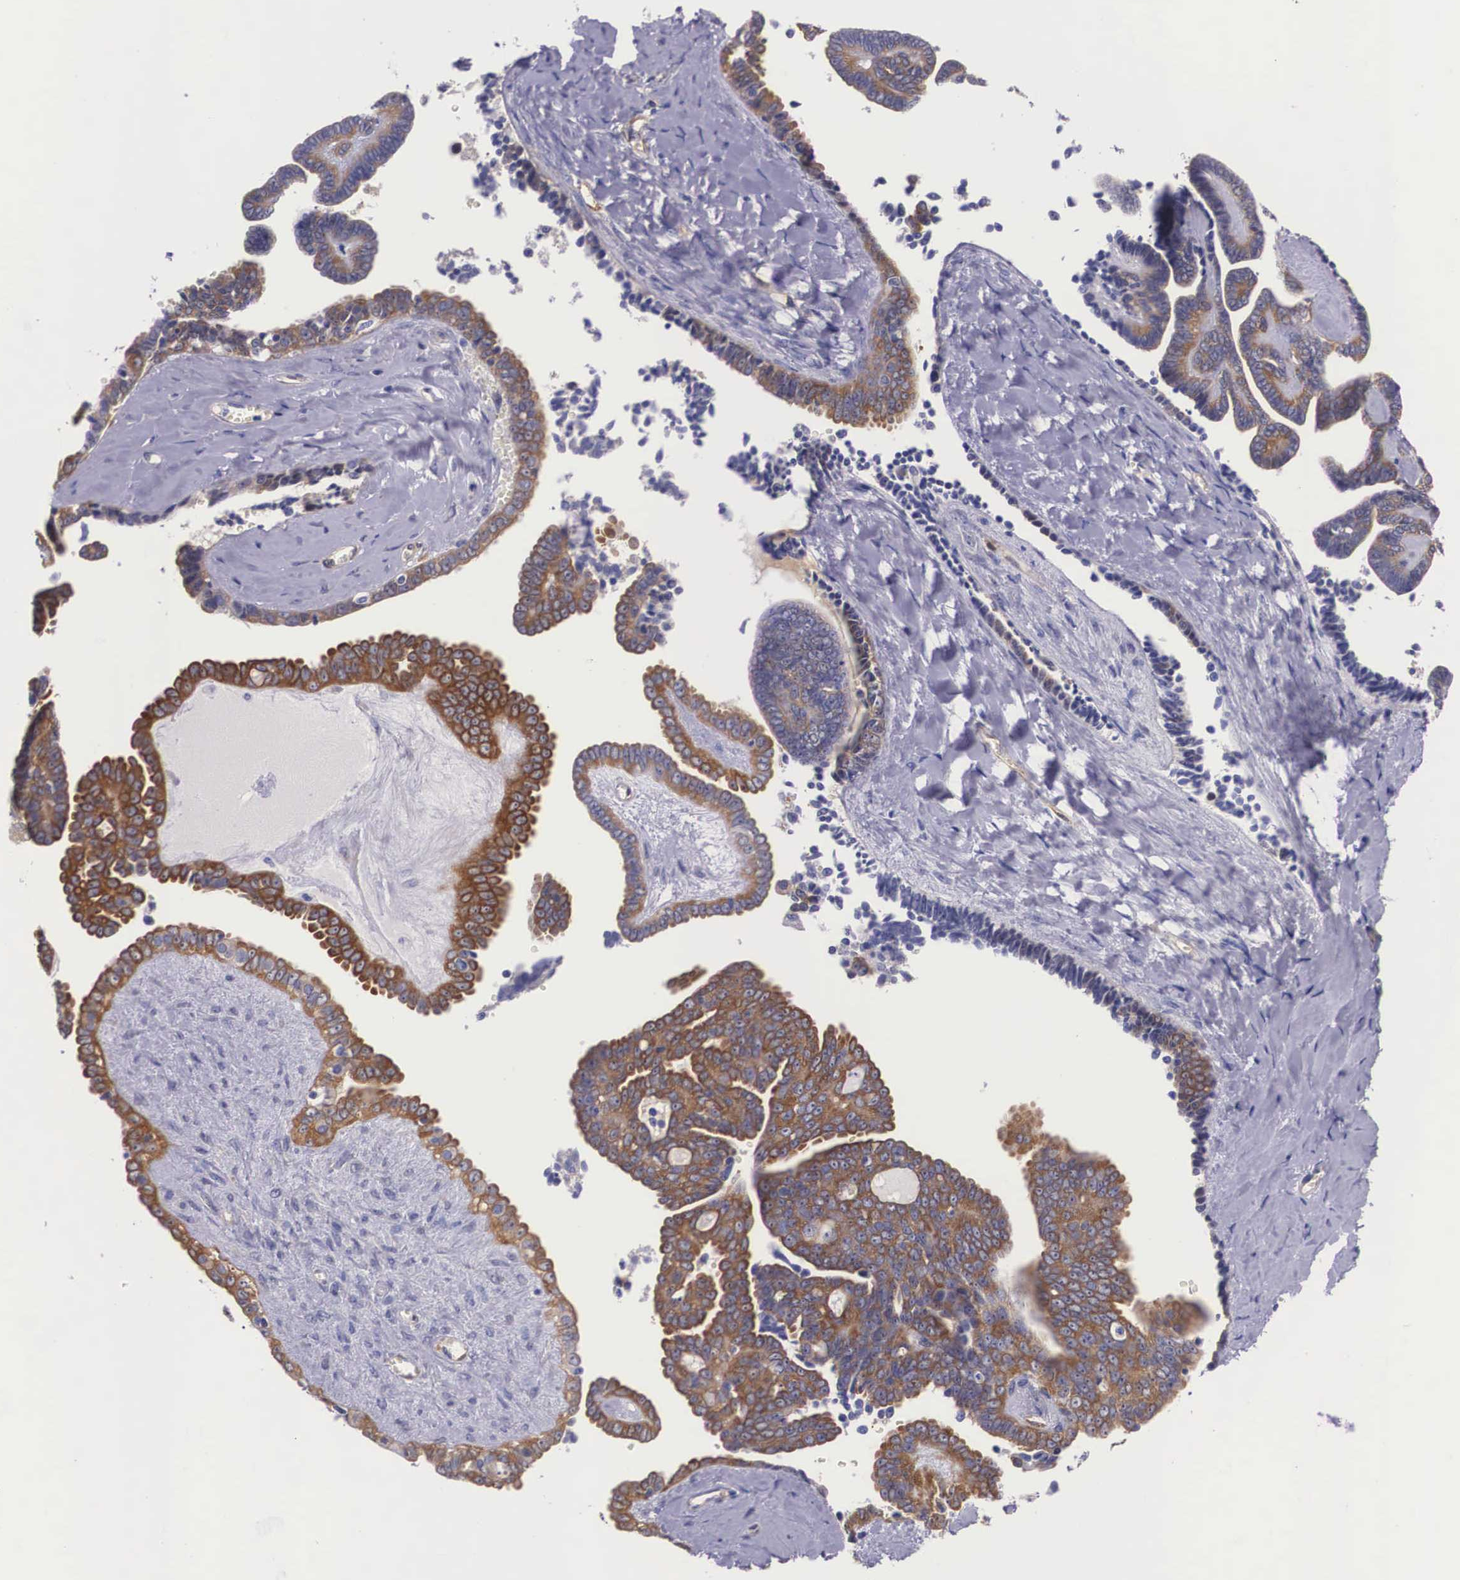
{"staining": {"intensity": "strong", "quantity": "25%-75%", "location": "cytoplasmic/membranous"}, "tissue": "ovarian cancer", "cell_type": "Tumor cells", "image_type": "cancer", "snomed": [{"axis": "morphology", "description": "Cystadenocarcinoma, serous, NOS"}, {"axis": "topography", "description": "Ovary"}], "caption": "The histopathology image demonstrates immunohistochemical staining of ovarian cancer. There is strong cytoplasmic/membranous positivity is seen in approximately 25%-75% of tumor cells.", "gene": "BCAR1", "patient": {"sex": "female", "age": 71}}